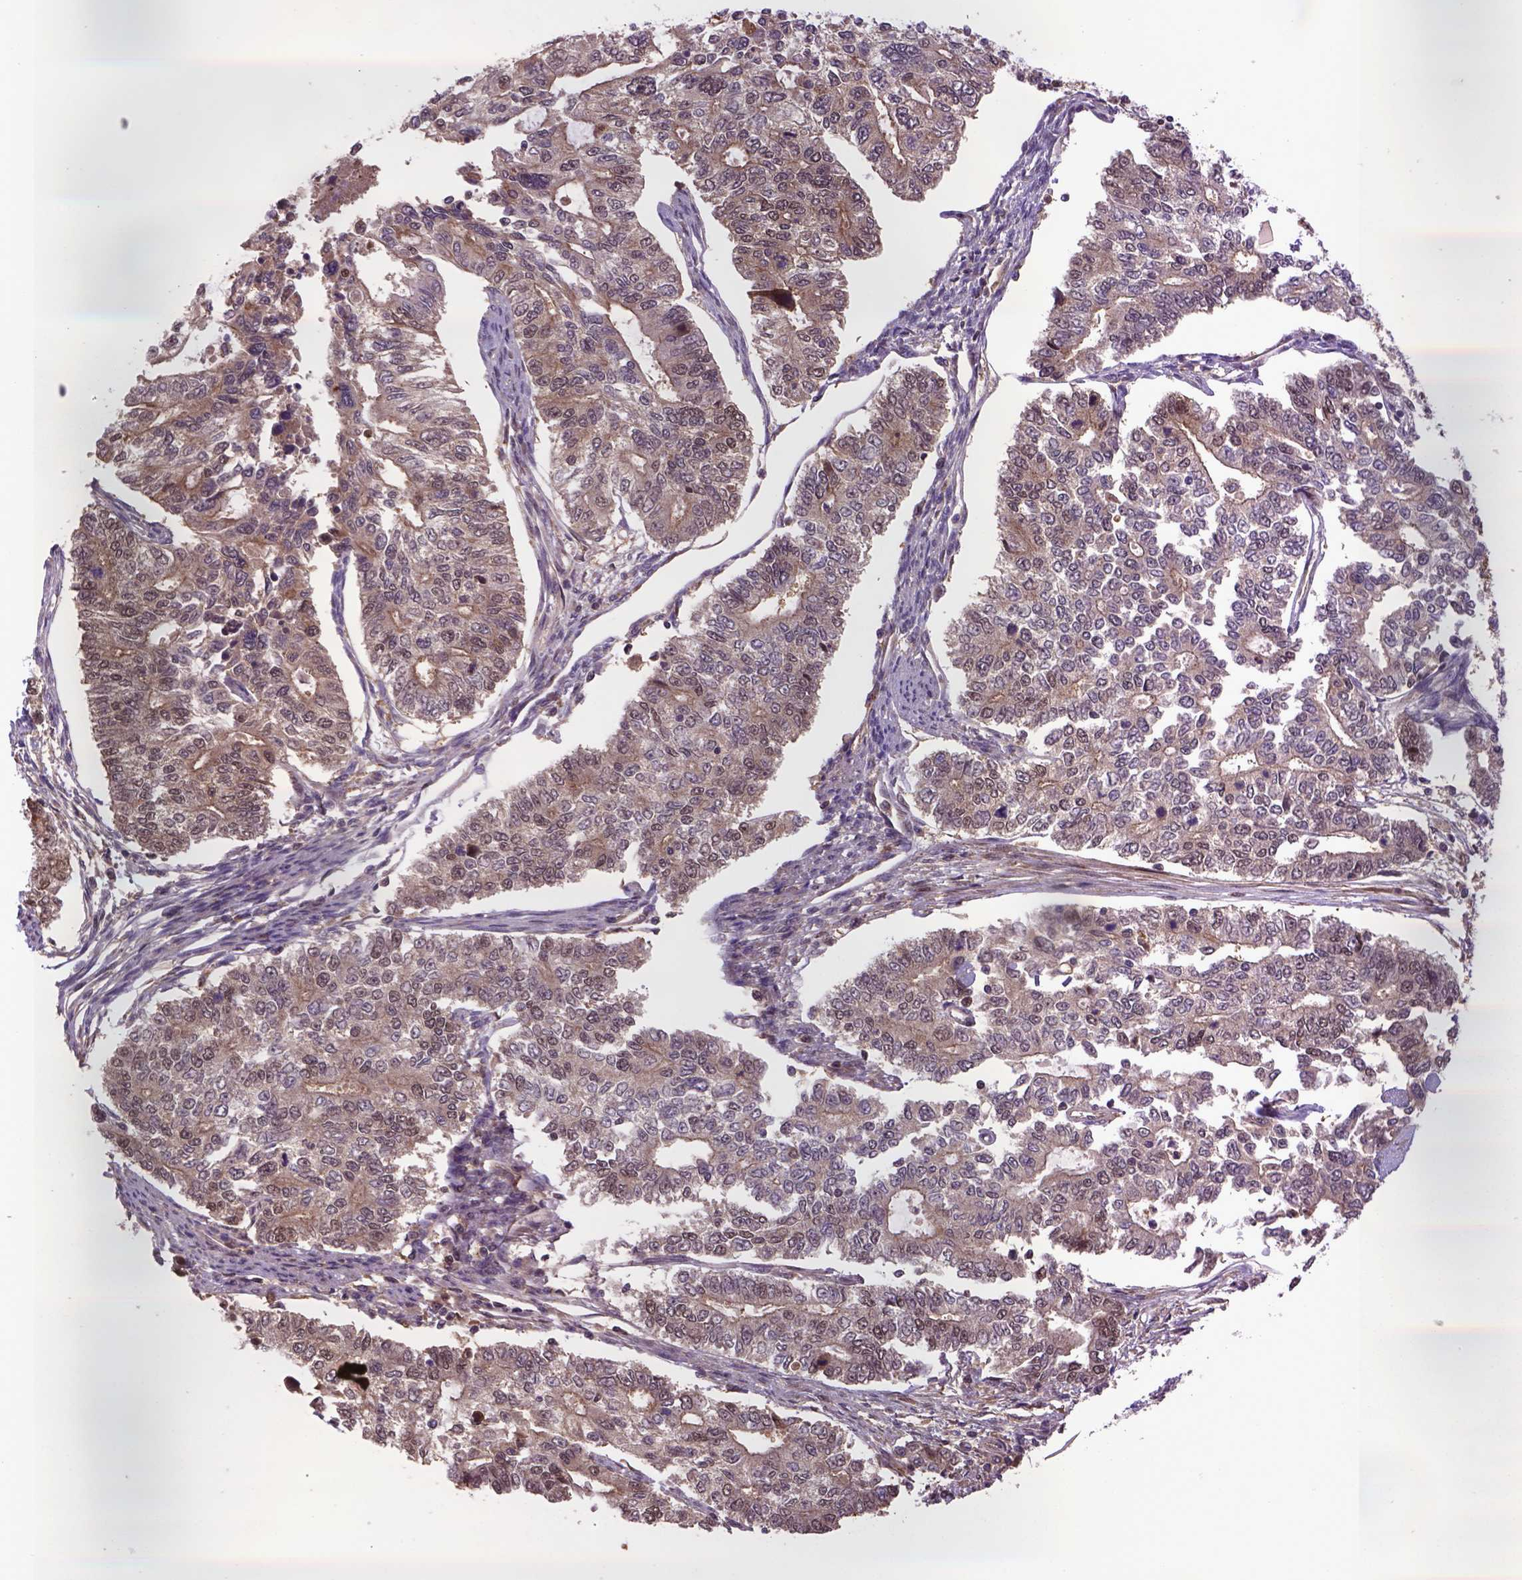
{"staining": {"intensity": "moderate", "quantity": ">75%", "location": "cytoplasmic/membranous,nuclear"}, "tissue": "endometrial cancer", "cell_type": "Tumor cells", "image_type": "cancer", "snomed": [{"axis": "morphology", "description": "Adenocarcinoma, NOS"}, {"axis": "topography", "description": "Uterus"}], "caption": "Immunohistochemistry of endometrial cancer exhibits medium levels of moderate cytoplasmic/membranous and nuclear positivity in about >75% of tumor cells.", "gene": "HSPBP1", "patient": {"sex": "female", "age": 59}}